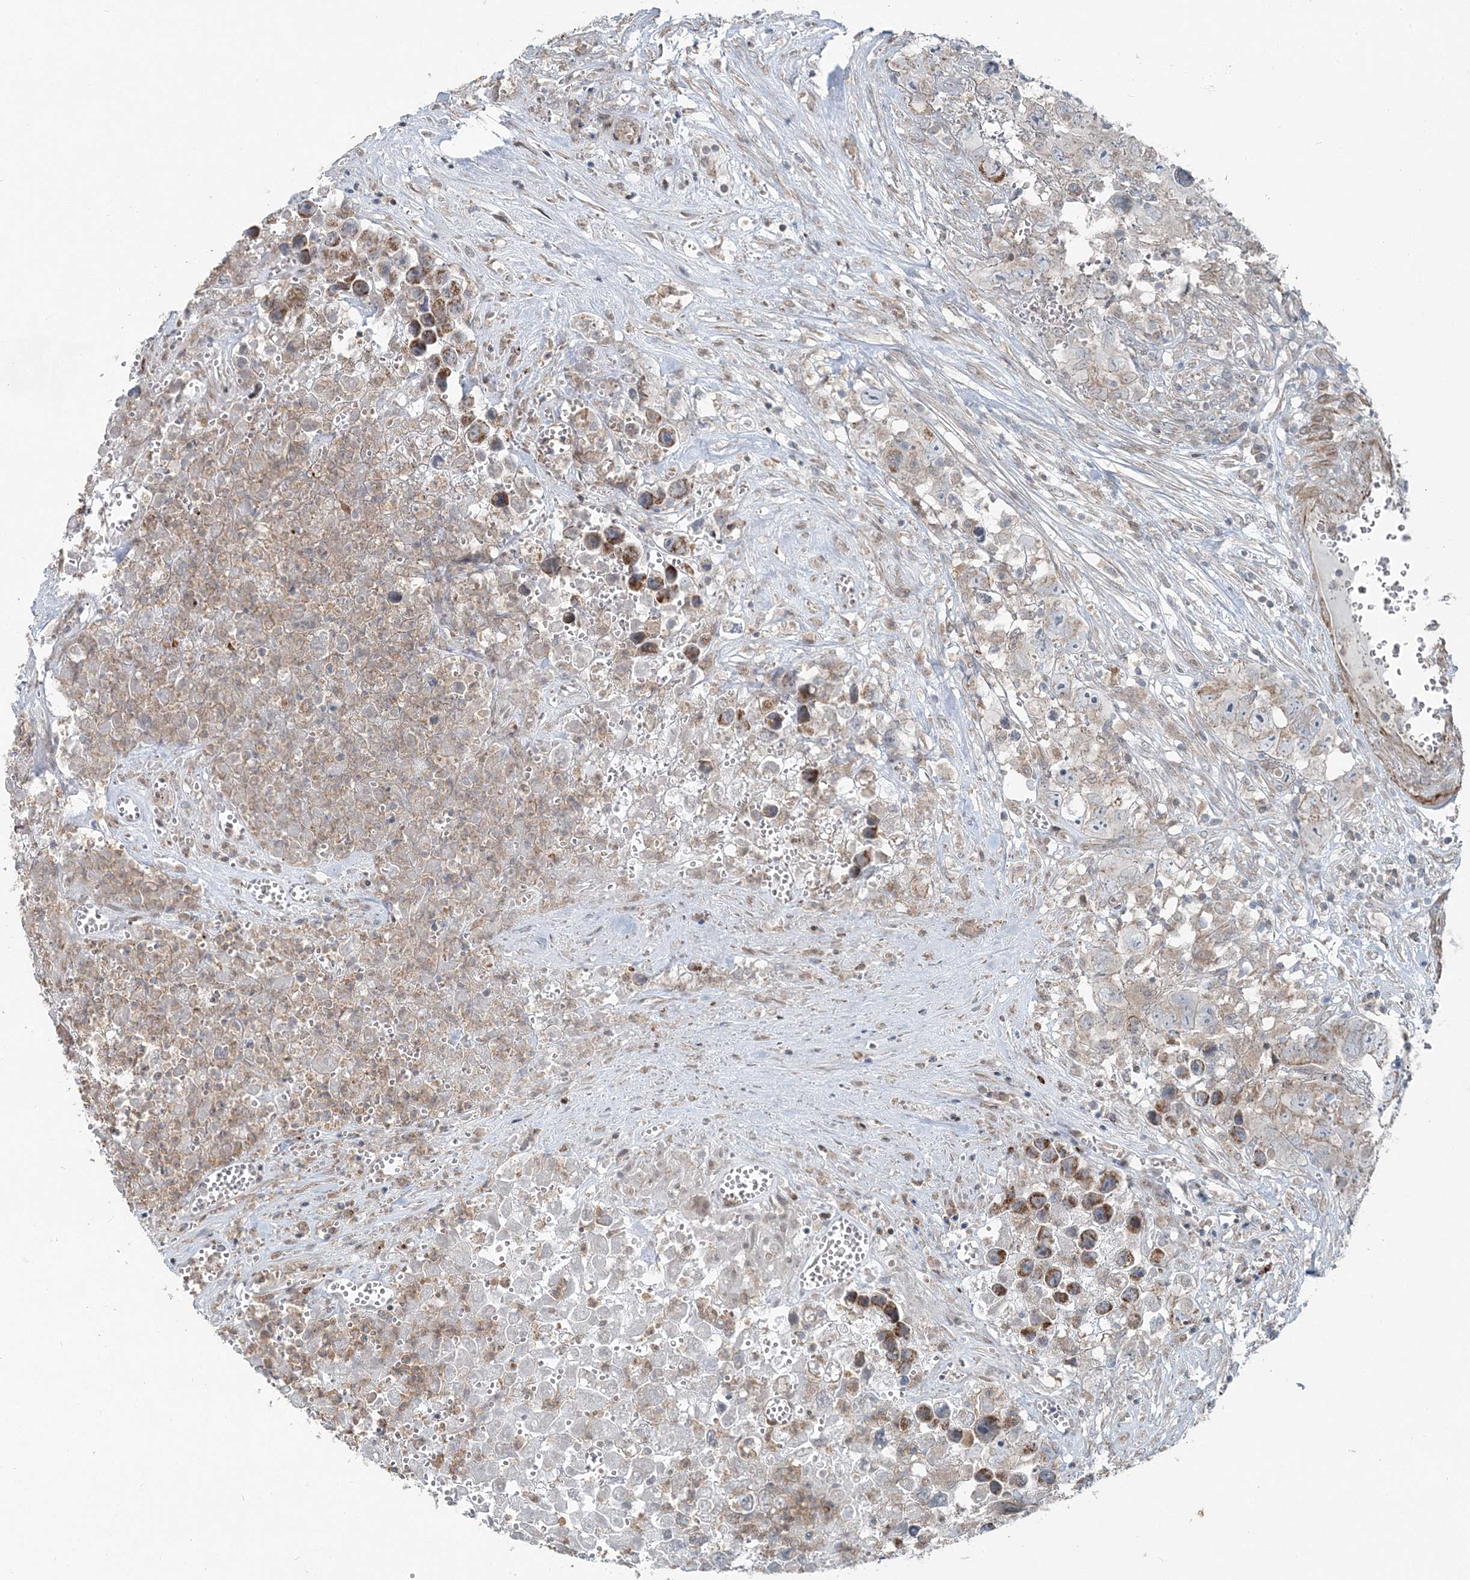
{"staining": {"intensity": "moderate", "quantity": "25%-75%", "location": "cytoplasmic/membranous"}, "tissue": "testis cancer", "cell_type": "Tumor cells", "image_type": "cancer", "snomed": [{"axis": "morphology", "description": "Seminoma, NOS"}, {"axis": "morphology", "description": "Carcinoma, Embryonal, NOS"}, {"axis": "topography", "description": "Testis"}], "caption": "Immunohistochemical staining of seminoma (testis) displays medium levels of moderate cytoplasmic/membranous staining in about 25%-75% of tumor cells.", "gene": "FBXL17", "patient": {"sex": "male", "age": 43}}